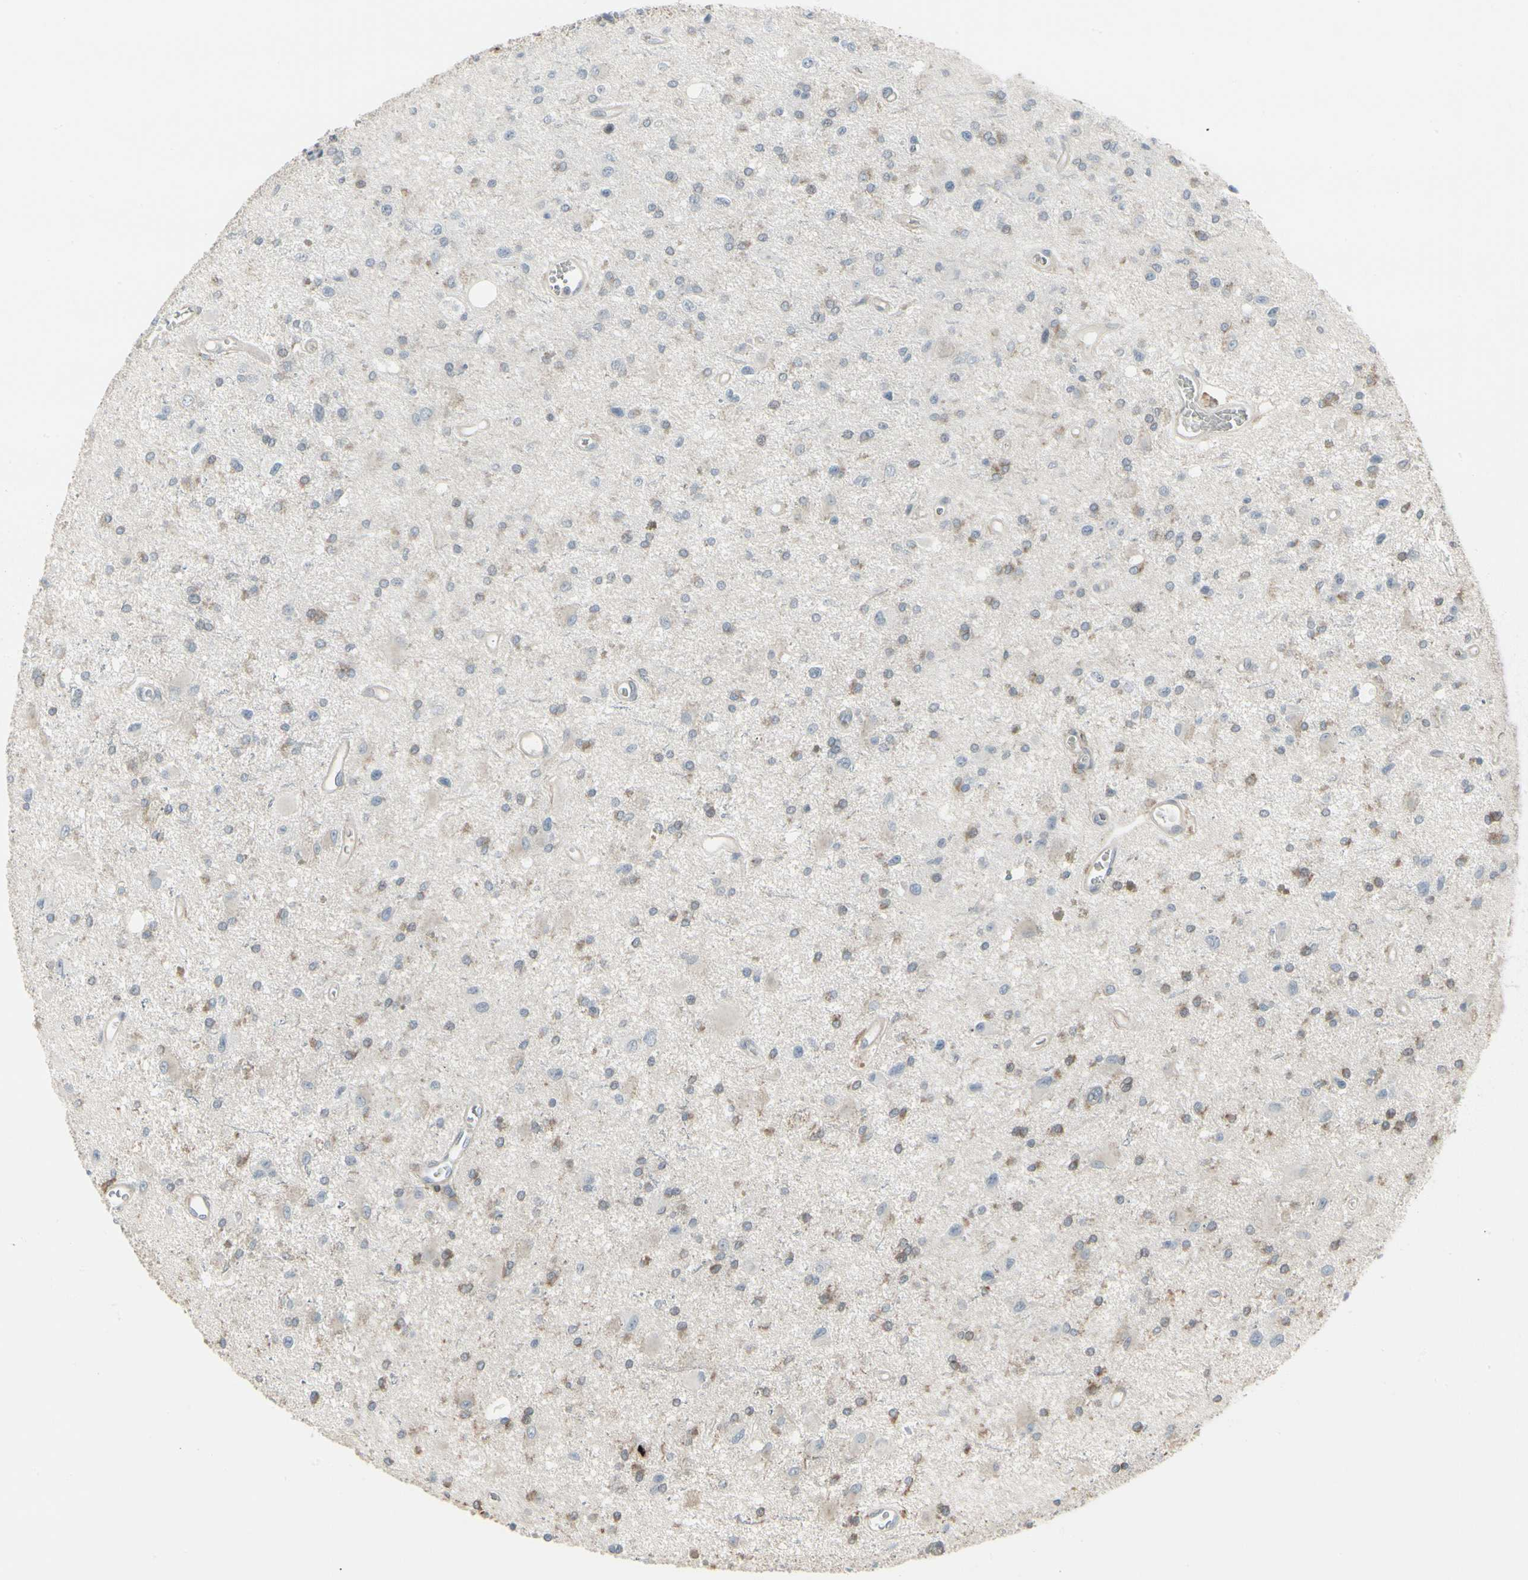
{"staining": {"intensity": "weak", "quantity": "<25%", "location": "cytoplasmic/membranous"}, "tissue": "glioma", "cell_type": "Tumor cells", "image_type": "cancer", "snomed": [{"axis": "morphology", "description": "Glioma, malignant, Low grade"}, {"axis": "topography", "description": "Brain"}], "caption": "This is an immunohistochemistry (IHC) photomicrograph of human glioma. There is no positivity in tumor cells.", "gene": "EPS15", "patient": {"sex": "male", "age": 58}}